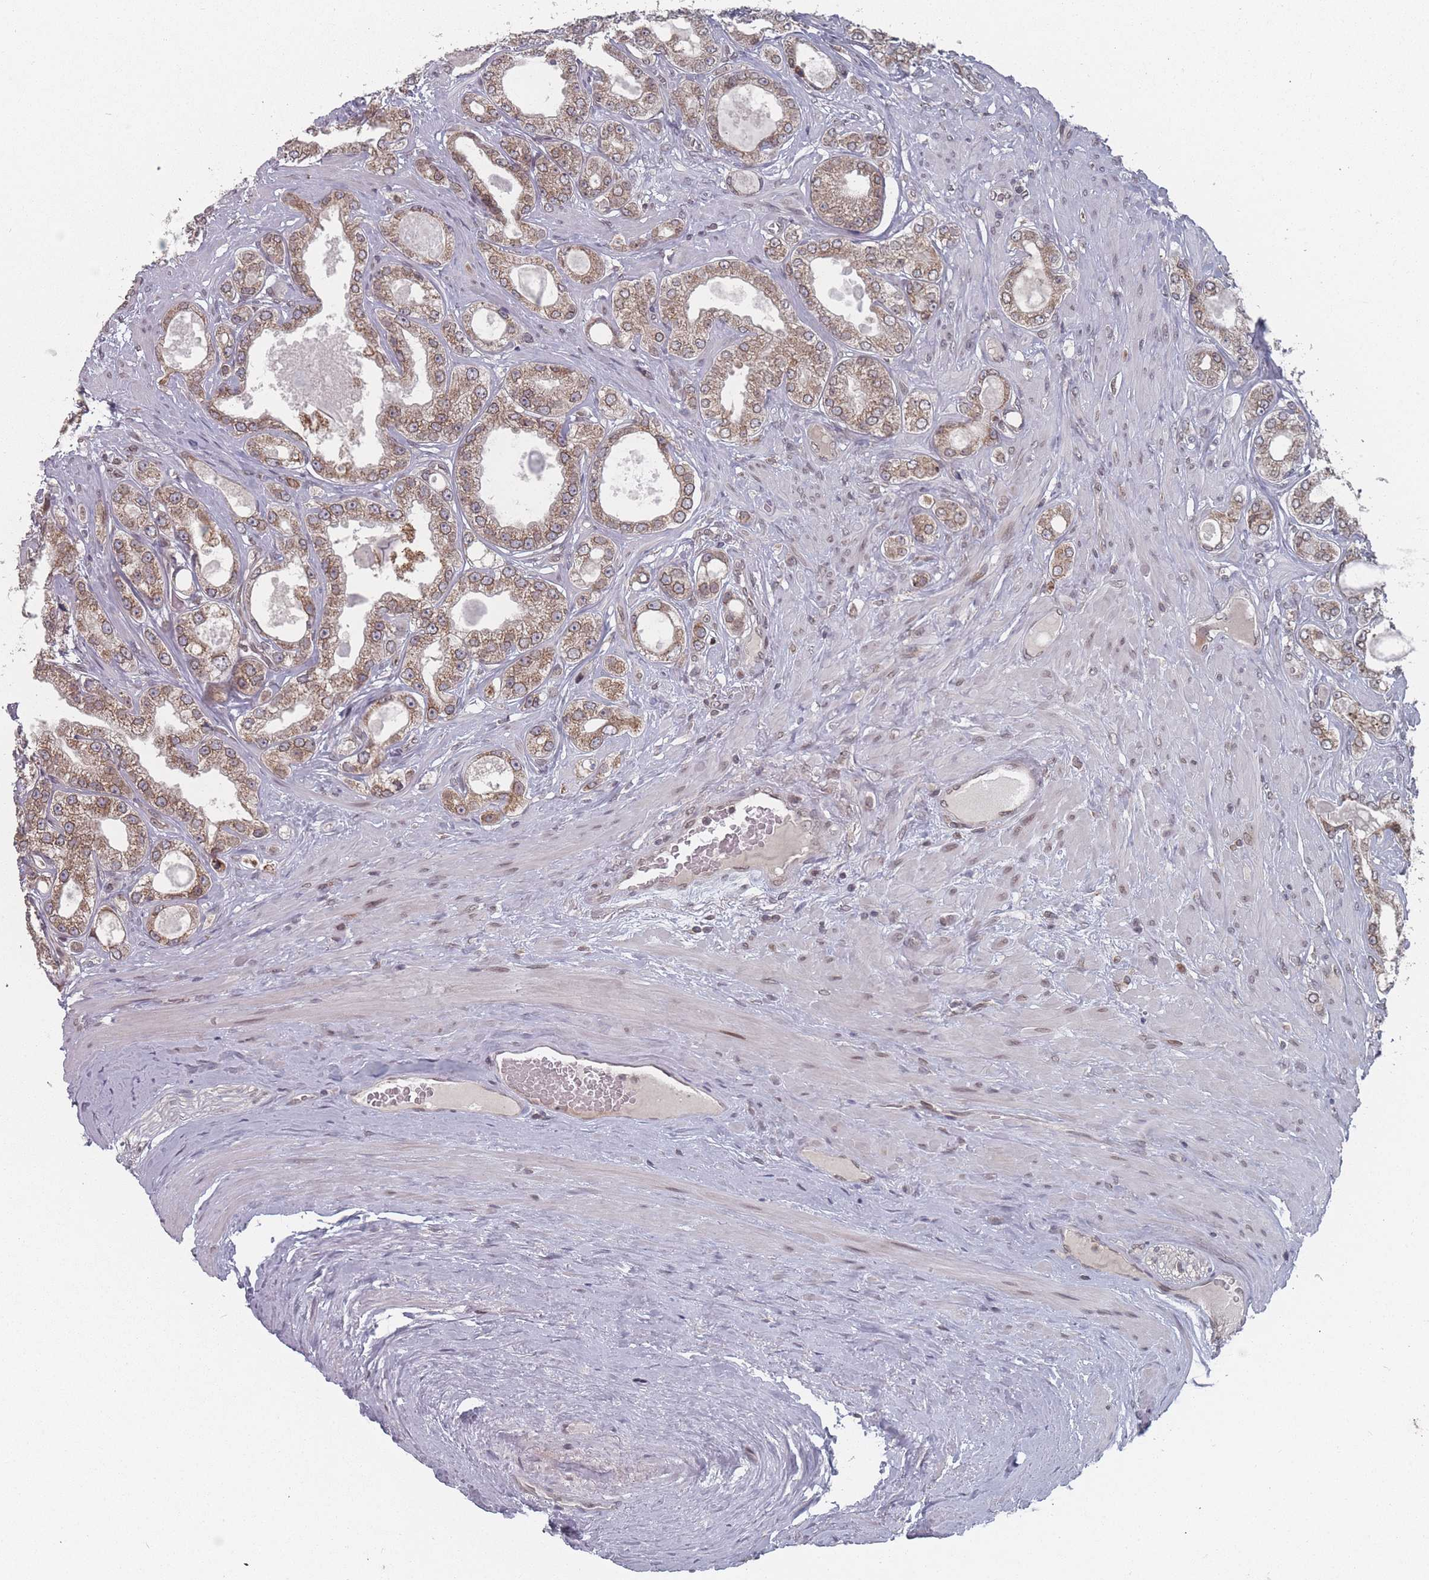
{"staining": {"intensity": "moderate", "quantity": ">75%", "location": "cytoplasmic/membranous"}, "tissue": "prostate cancer", "cell_type": "Tumor cells", "image_type": "cancer", "snomed": [{"axis": "morphology", "description": "Adenocarcinoma, Low grade"}, {"axis": "topography", "description": "Prostate"}], "caption": "Immunohistochemistry image of neoplastic tissue: human prostate cancer (adenocarcinoma (low-grade)) stained using IHC displays medium levels of moderate protein expression localized specifically in the cytoplasmic/membranous of tumor cells, appearing as a cytoplasmic/membranous brown color.", "gene": "TBC1D25", "patient": {"sex": "male", "age": 63}}